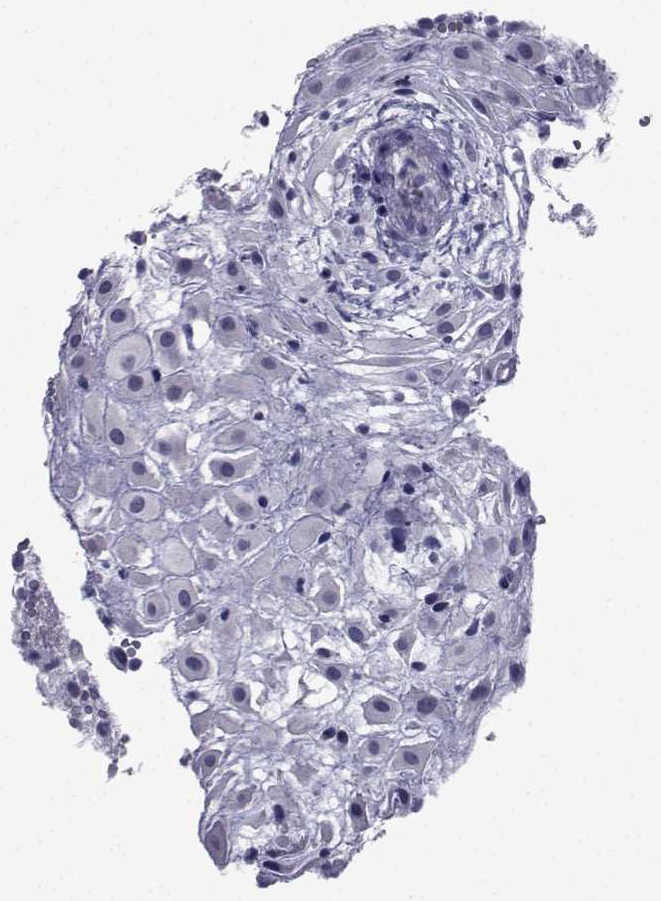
{"staining": {"intensity": "negative", "quantity": "none", "location": "none"}, "tissue": "placenta", "cell_type": "Decidual cells", "image_type": "normal", "snomed": [{"axis": "morphology", "description": "Normal tissue, NOS"}, {"axis": "topography", "description": "Placenta"}], "caption": "Human placenta stained for a protein using immunohistochemistry (IHC) displays no positivity in decidual cells.", "gene": "CHRNA1", "patient": {"sex": "female", "age": 24}}